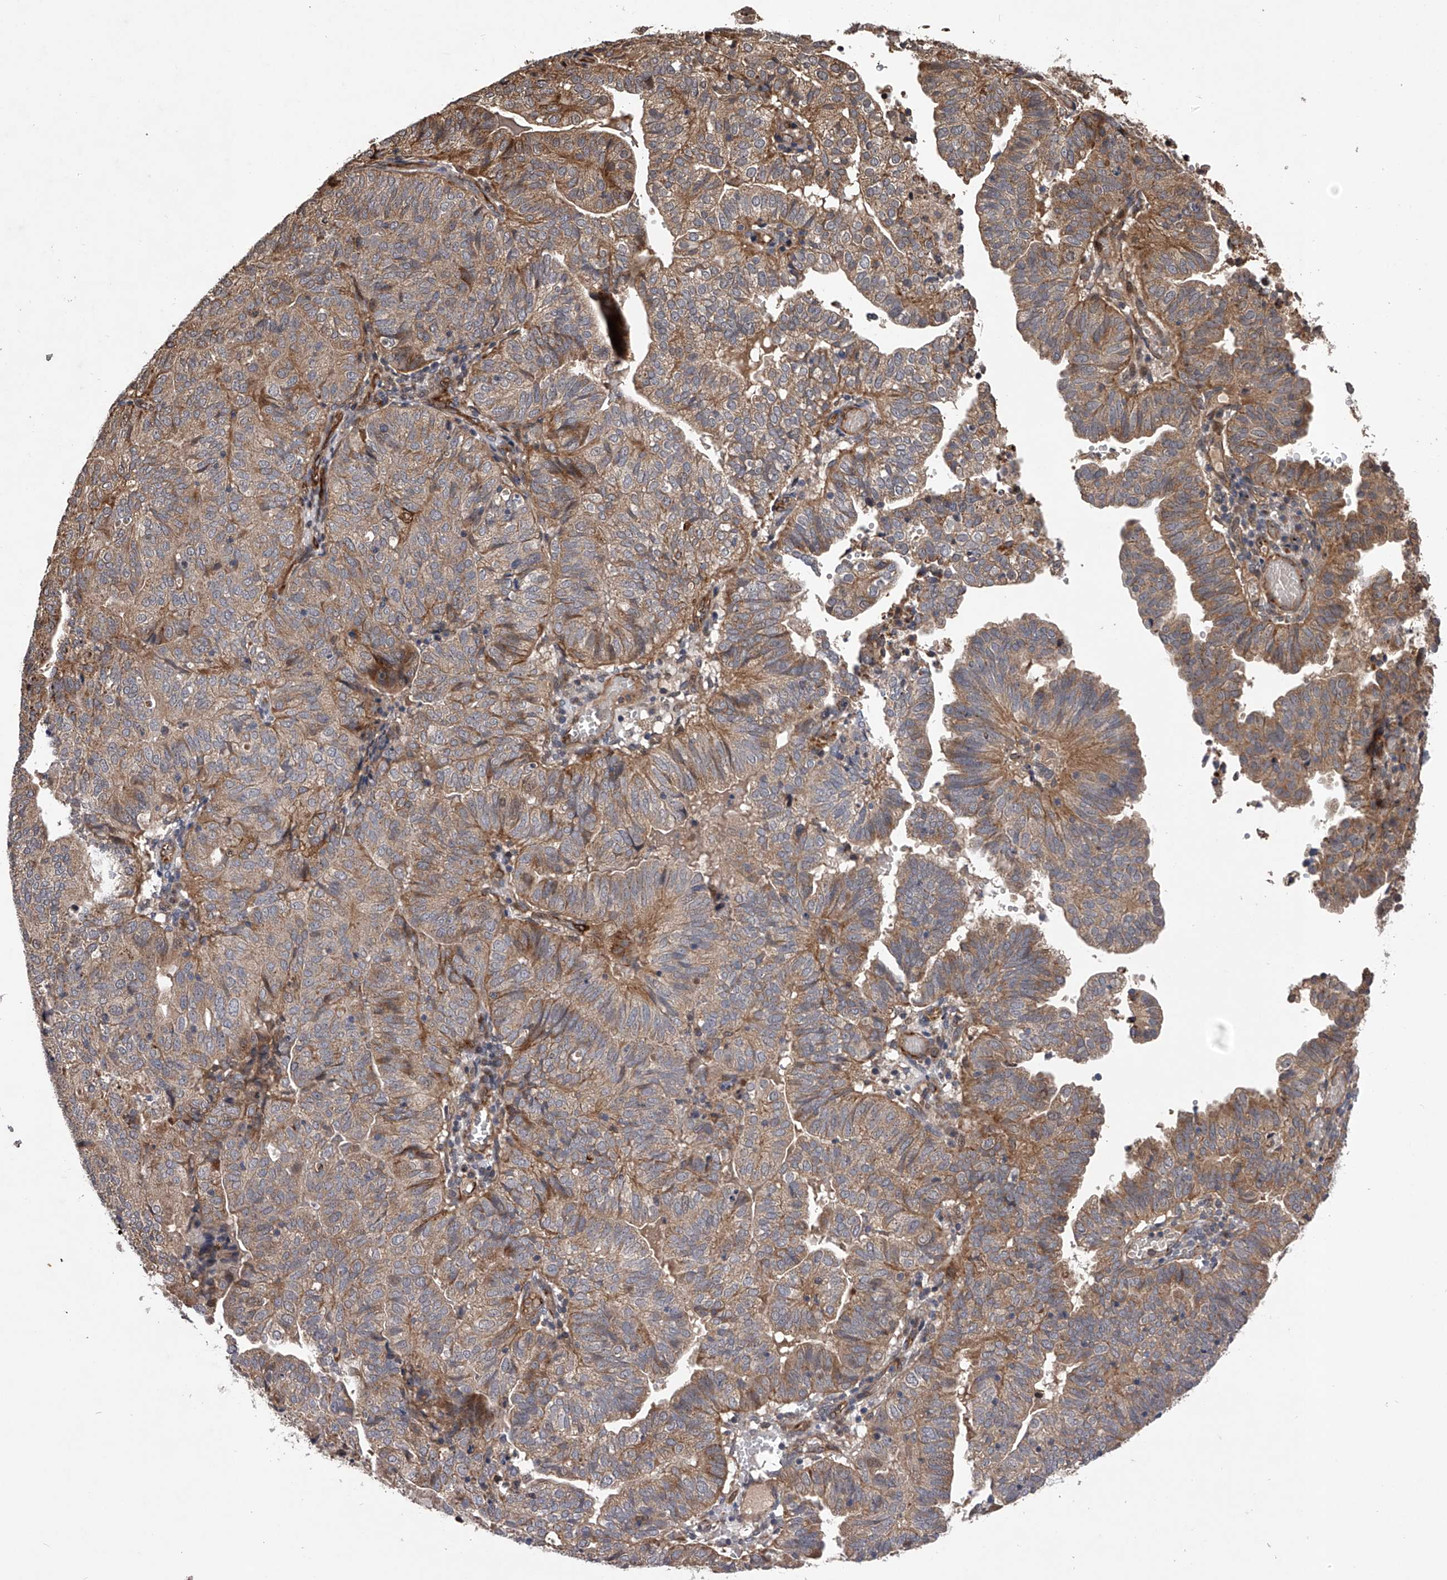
{"staining": {"intensity": "moderate", "quantity": "25%-75%", "location": "cytoplasmic/membranous"}, "tissue": "endometrial cancer", "cell_type": "Tumor cells", "image_type": "cancer", "snomed": [{"axis": "morphology", "description": "Adenocarcinoma, NOS"}, {"axis": "topography", "description": "Uterus"}], "caption": "The micrograph exhibits staining of endometrial adenocarcinoma, revealing moderate cytoplasmic/membranous protein staining (brown color) within tumor cells.", "gene": "MAP3K11", "patient": {"sex": "female", "age": 77}}